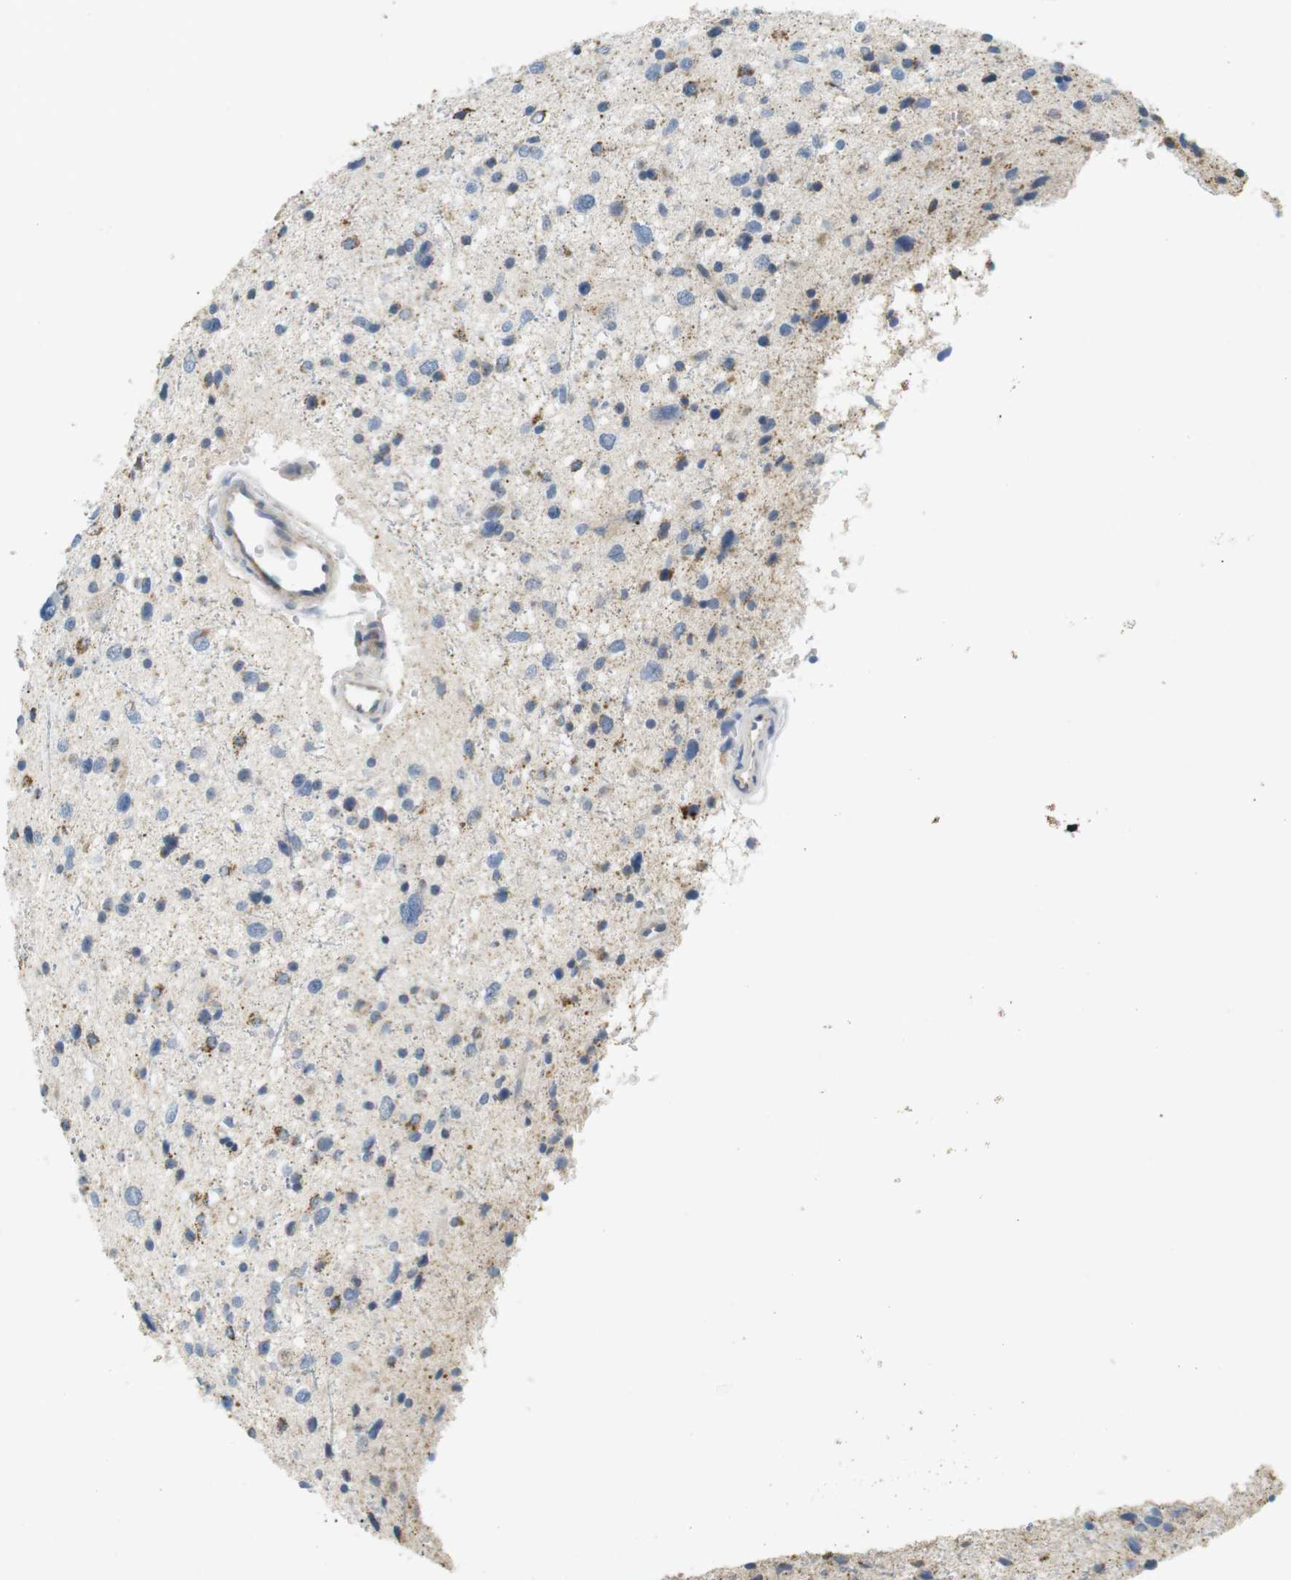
{"staining": {"intensity": "negative", "quantity": "none", "location": "none"}, "tissue": "glioma", "cell_type": "Tumor cells", "image_type": "cancer", "snomed": [{"axis": "morphology", "description": "Glioma, malignant, Low grade"}, {"axis": "topography", "description": "Brain"}], "caption": "Photomicrograph shows no significant protein staining in tumor cells of malignant glioma (low-grade).", "gene": "CD300E", "patient": {"sex": "female", "age": 37}}